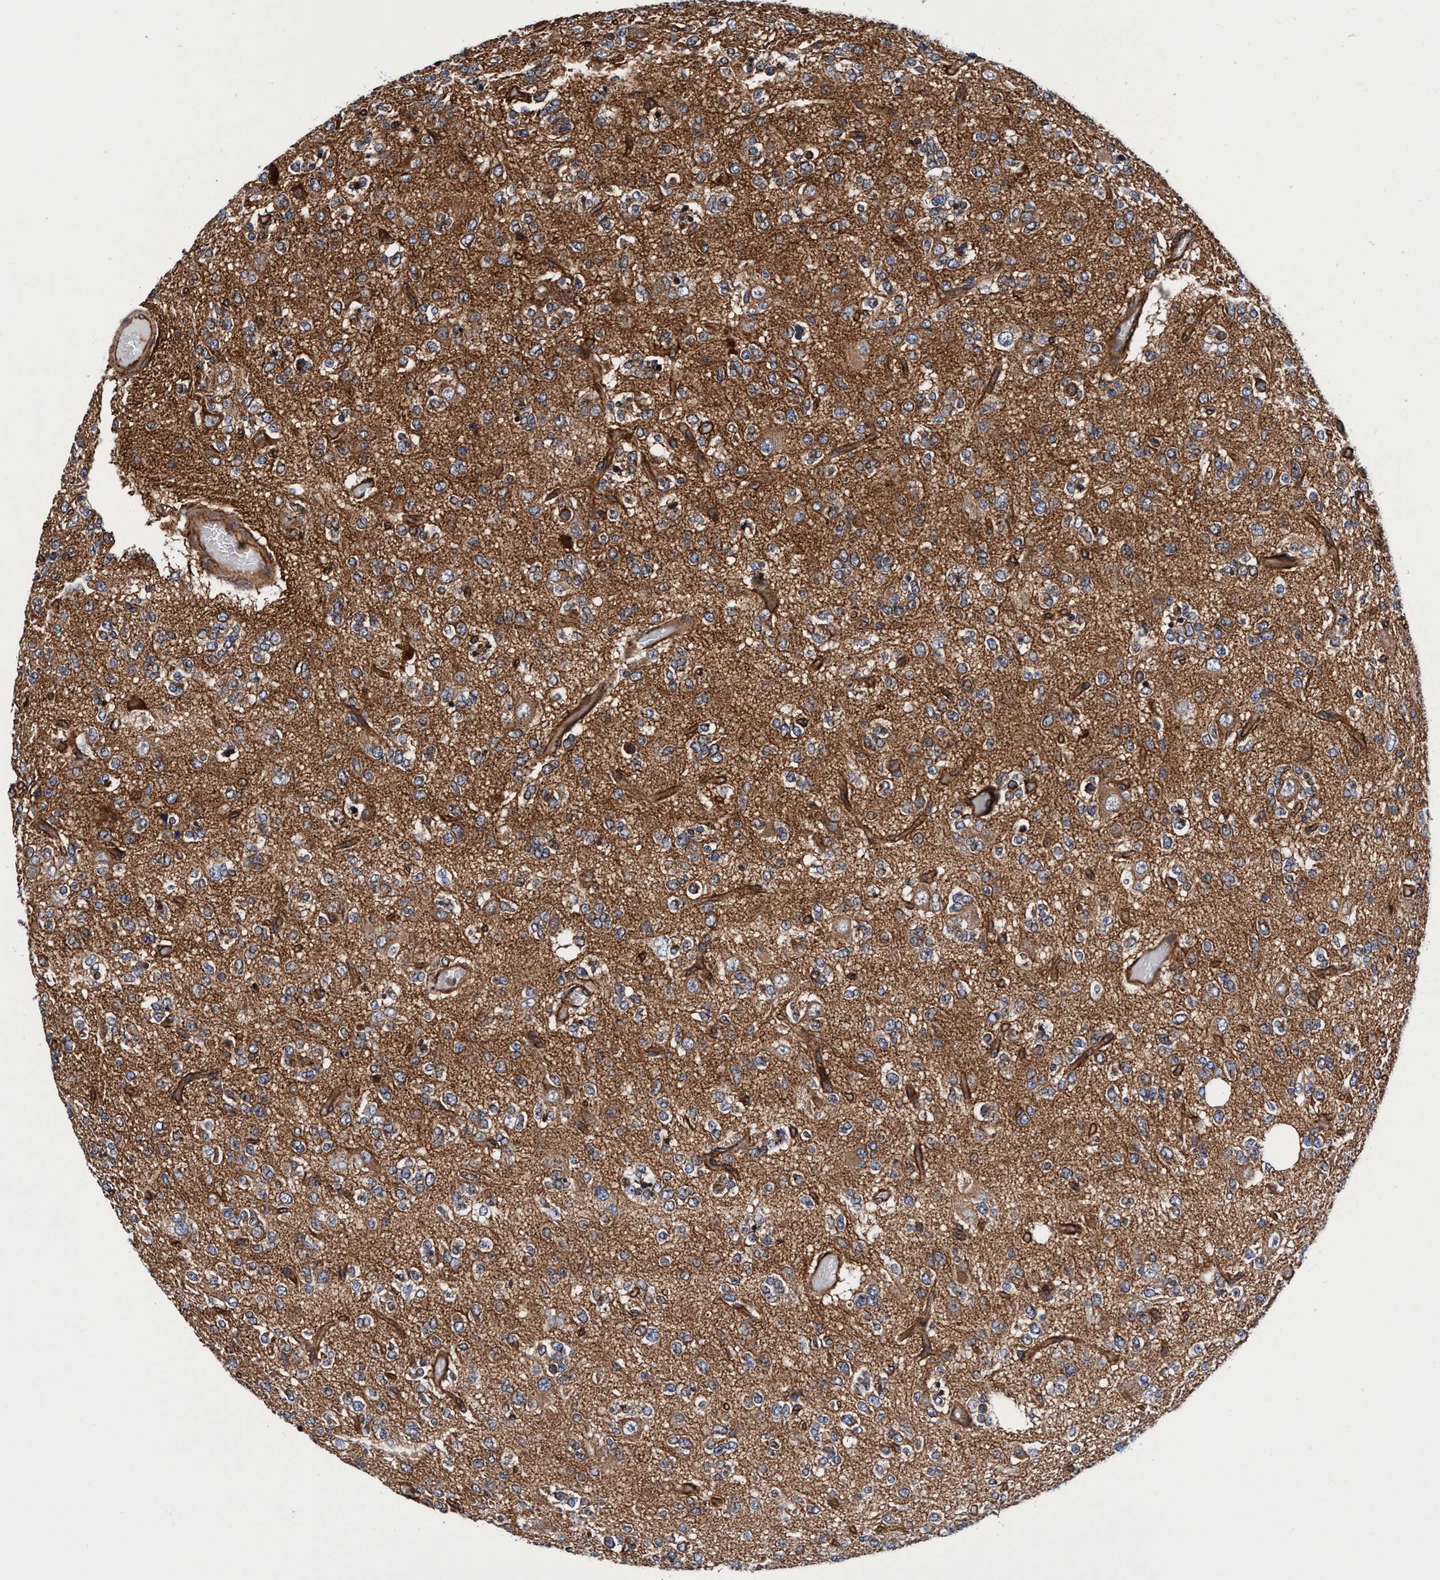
{"staining": {"intensity": "negative", "quantity": "none", "location": "none"}, "tissue": "glioma", "cell_type": "Tumor cells", "image_type": "cancer", "snomed": [{"axis": "morphology", "description": "Glioma, malignant, Low grade"}, {"axis": "topography", "description": "Brain"}], "caption": "Human glioma stained for a protein using immunohistochemistry (IHC) exhibits no staining in tumor cells.", "gene": "MCM3AP", "patient": {"sex": "male", "age": 38}}